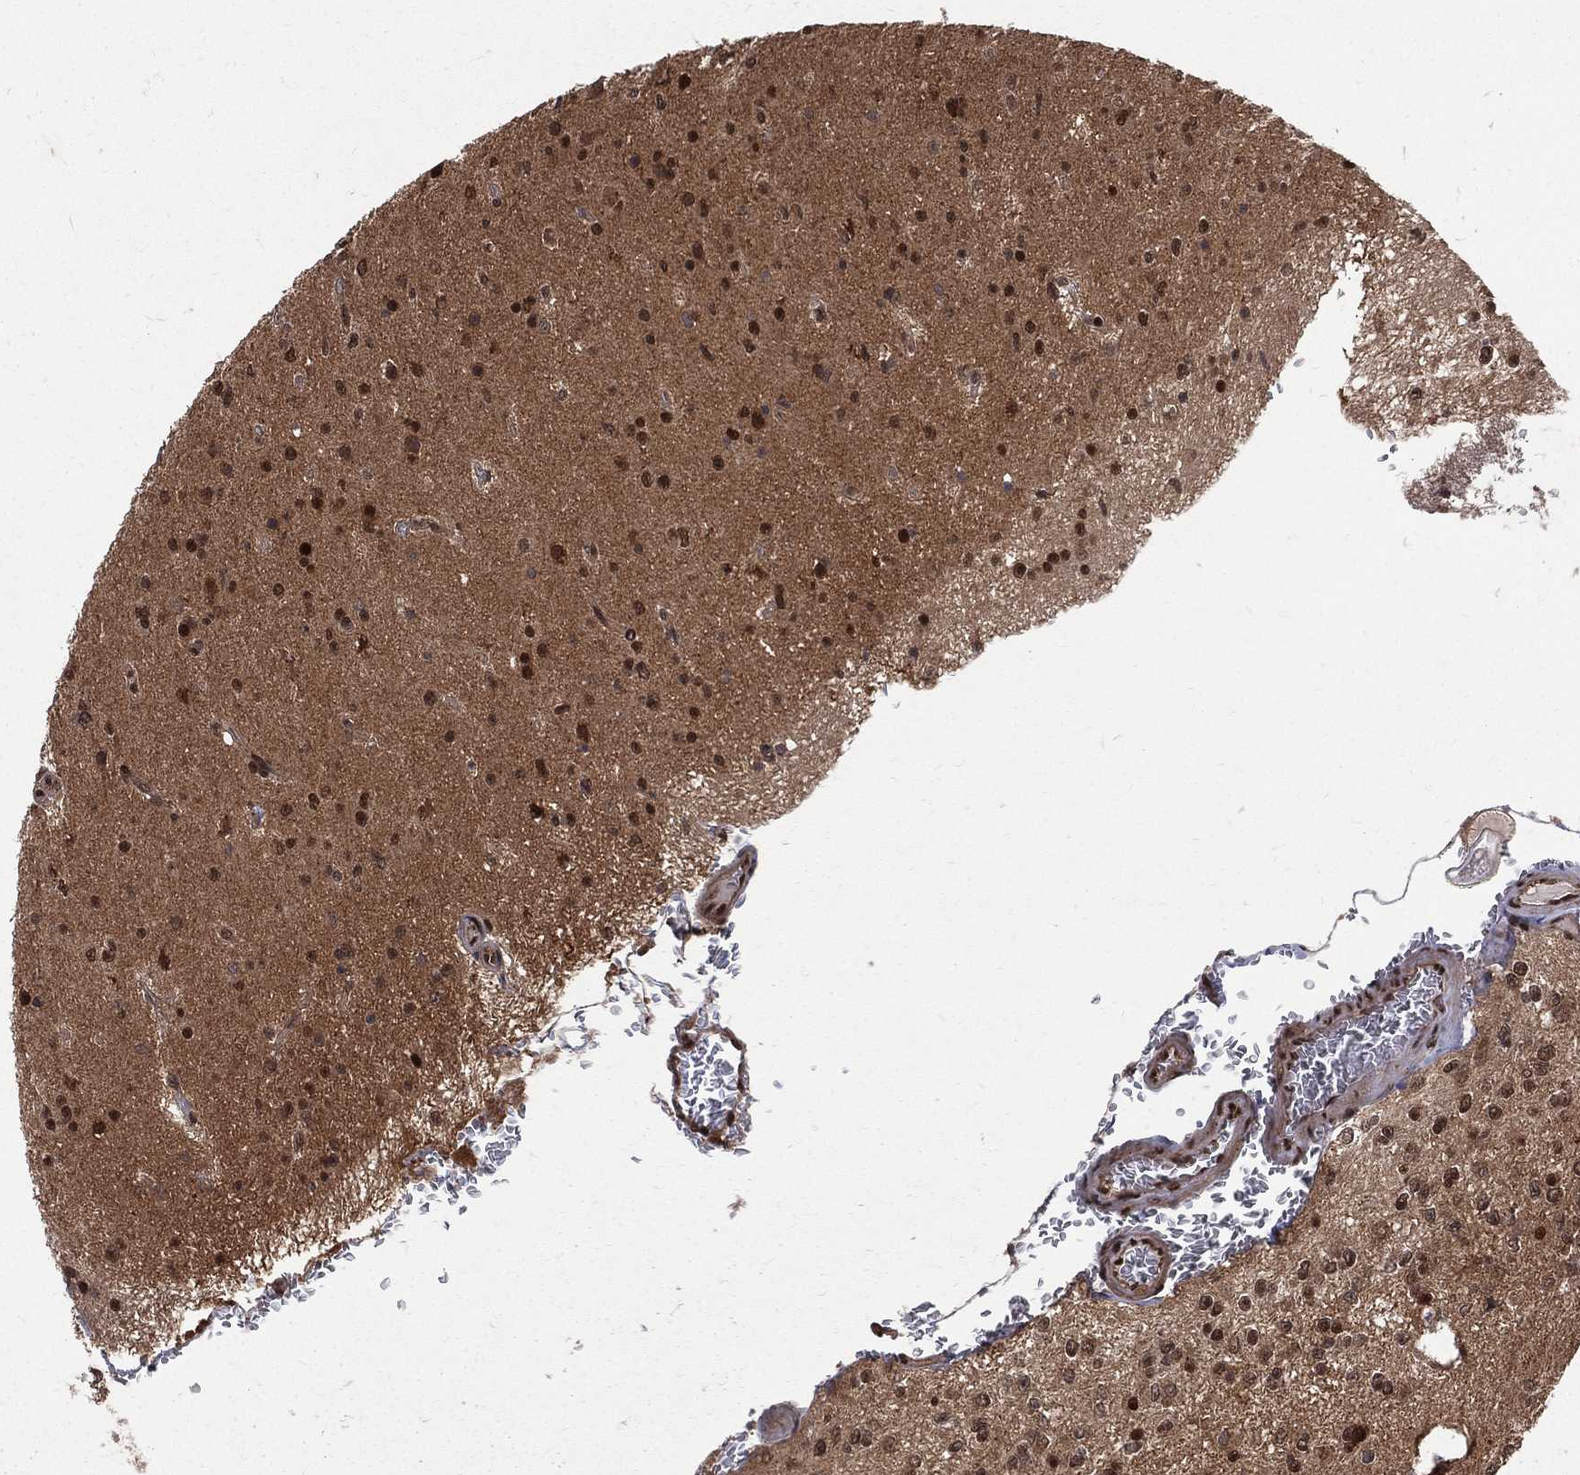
{"staining": {"intensity": "strong", "quantity": "25%-75%", "location": "nuclear"}, "tissue": "glioma", "cell_type": "Tumor cells", "image_type": "cancer", "snomed": [{"axis": "morphology", "description": "Glioma, malignant, Low grade"}, {"axis": "topography", "description": "Brain"}], "caption": "This is a histology image of immunohistochemistry staining of malignant glioma (low-grade), which shows strong positivity in the nuclear of tumor cells.", "gene": "COPS4", "patient": {"sex": "female", "age": 45}}